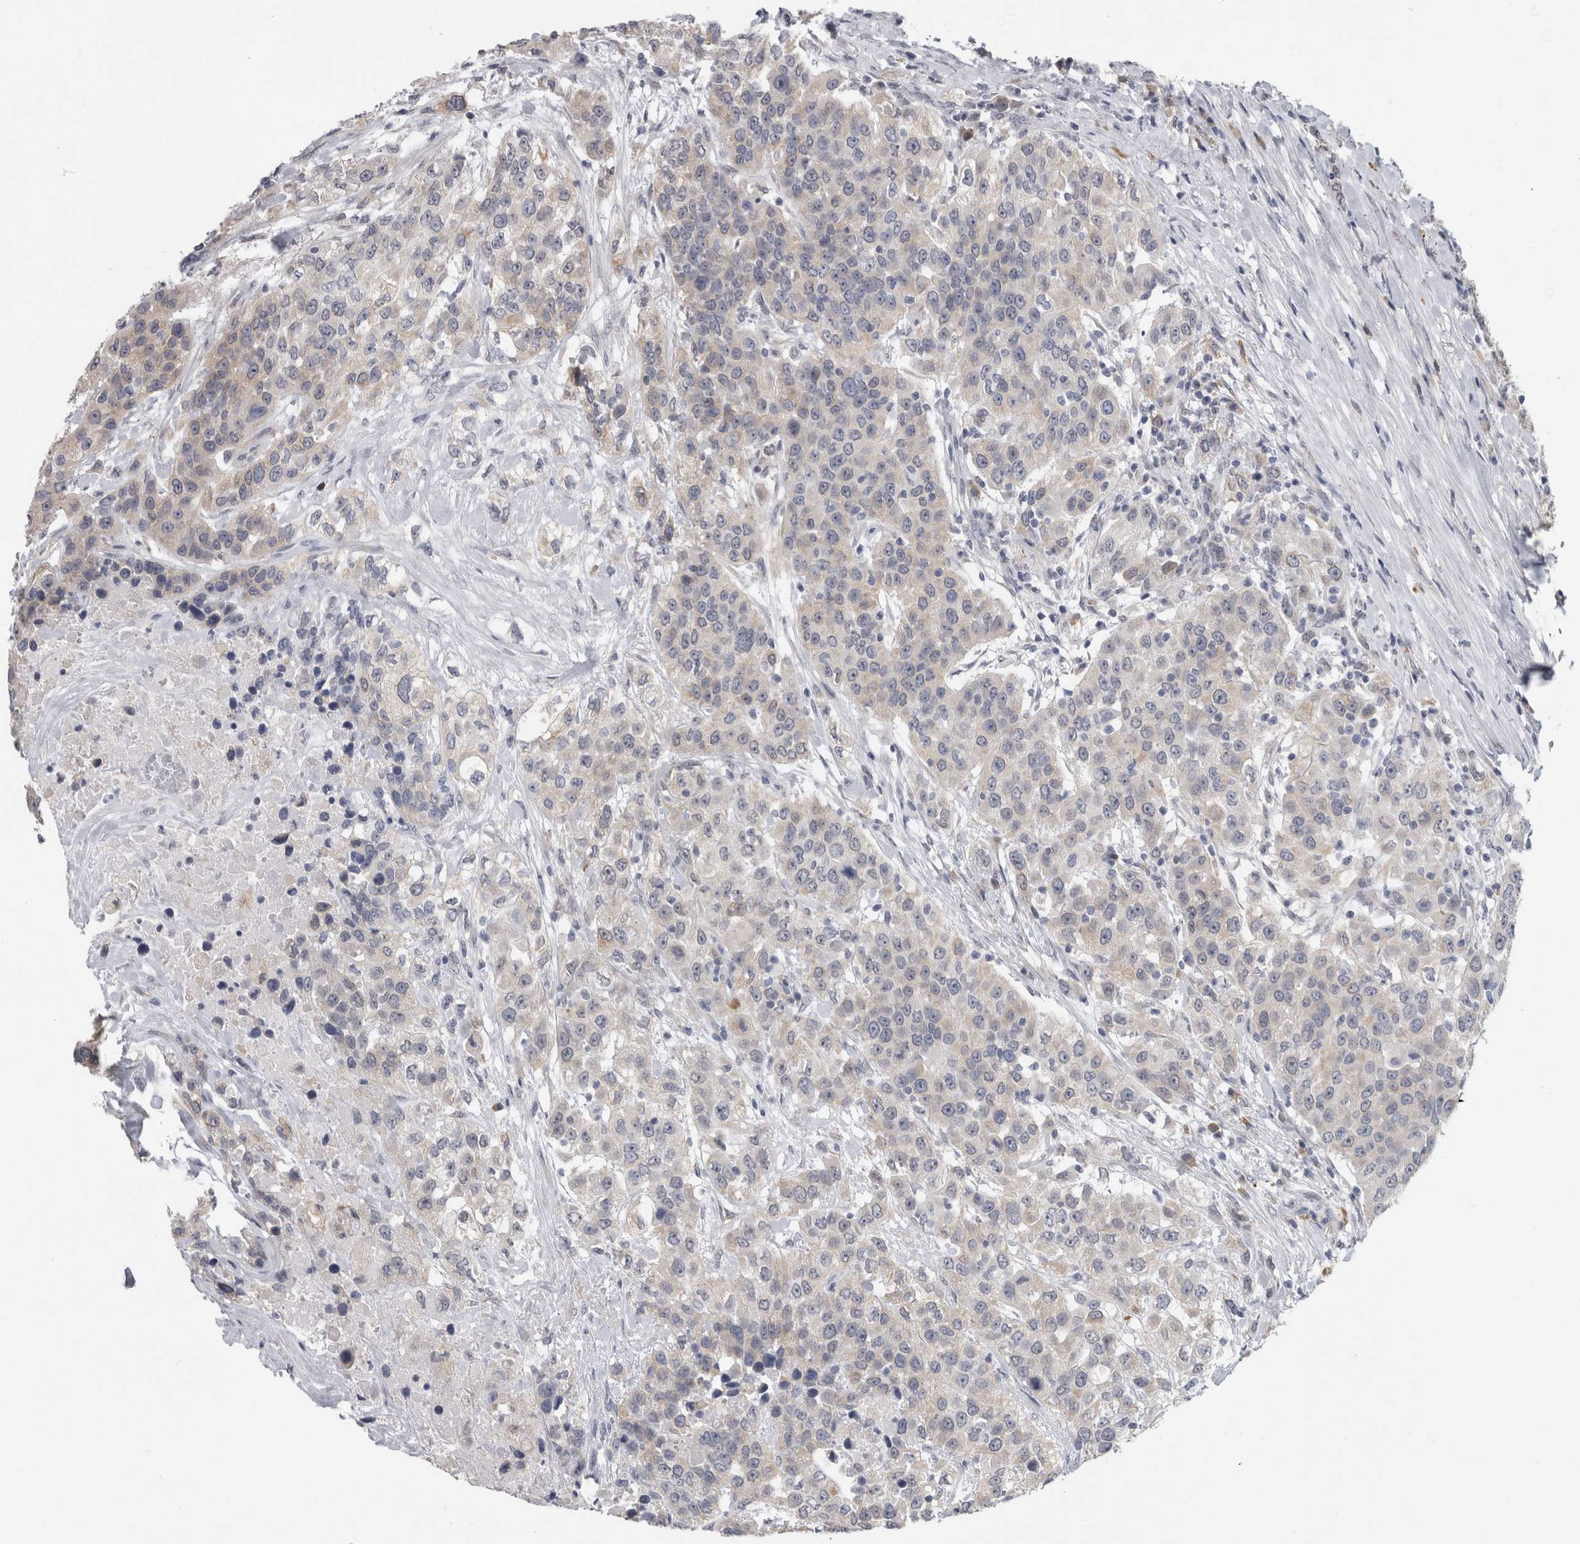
{"staining": {"intensity": "negative", "quantity": "none", "location": "none"}, "tissue": "urothelial cancer", "cell_type": "Tumor cells", "image_type": "cancer", "snomed": [{"axis": "morphology", "description": "Urothelial carcinoma, High grade"}, {"axis": "topography", "description": "Urinary bladder"}], "caption": "An IHC image of high-grade urothelial carcinoma is shown. There is no staining in tumor cells of high-grade urothelial carcinoma.", "gene": "TMEM242", "patient": {"sex": "female", "age": 80}}